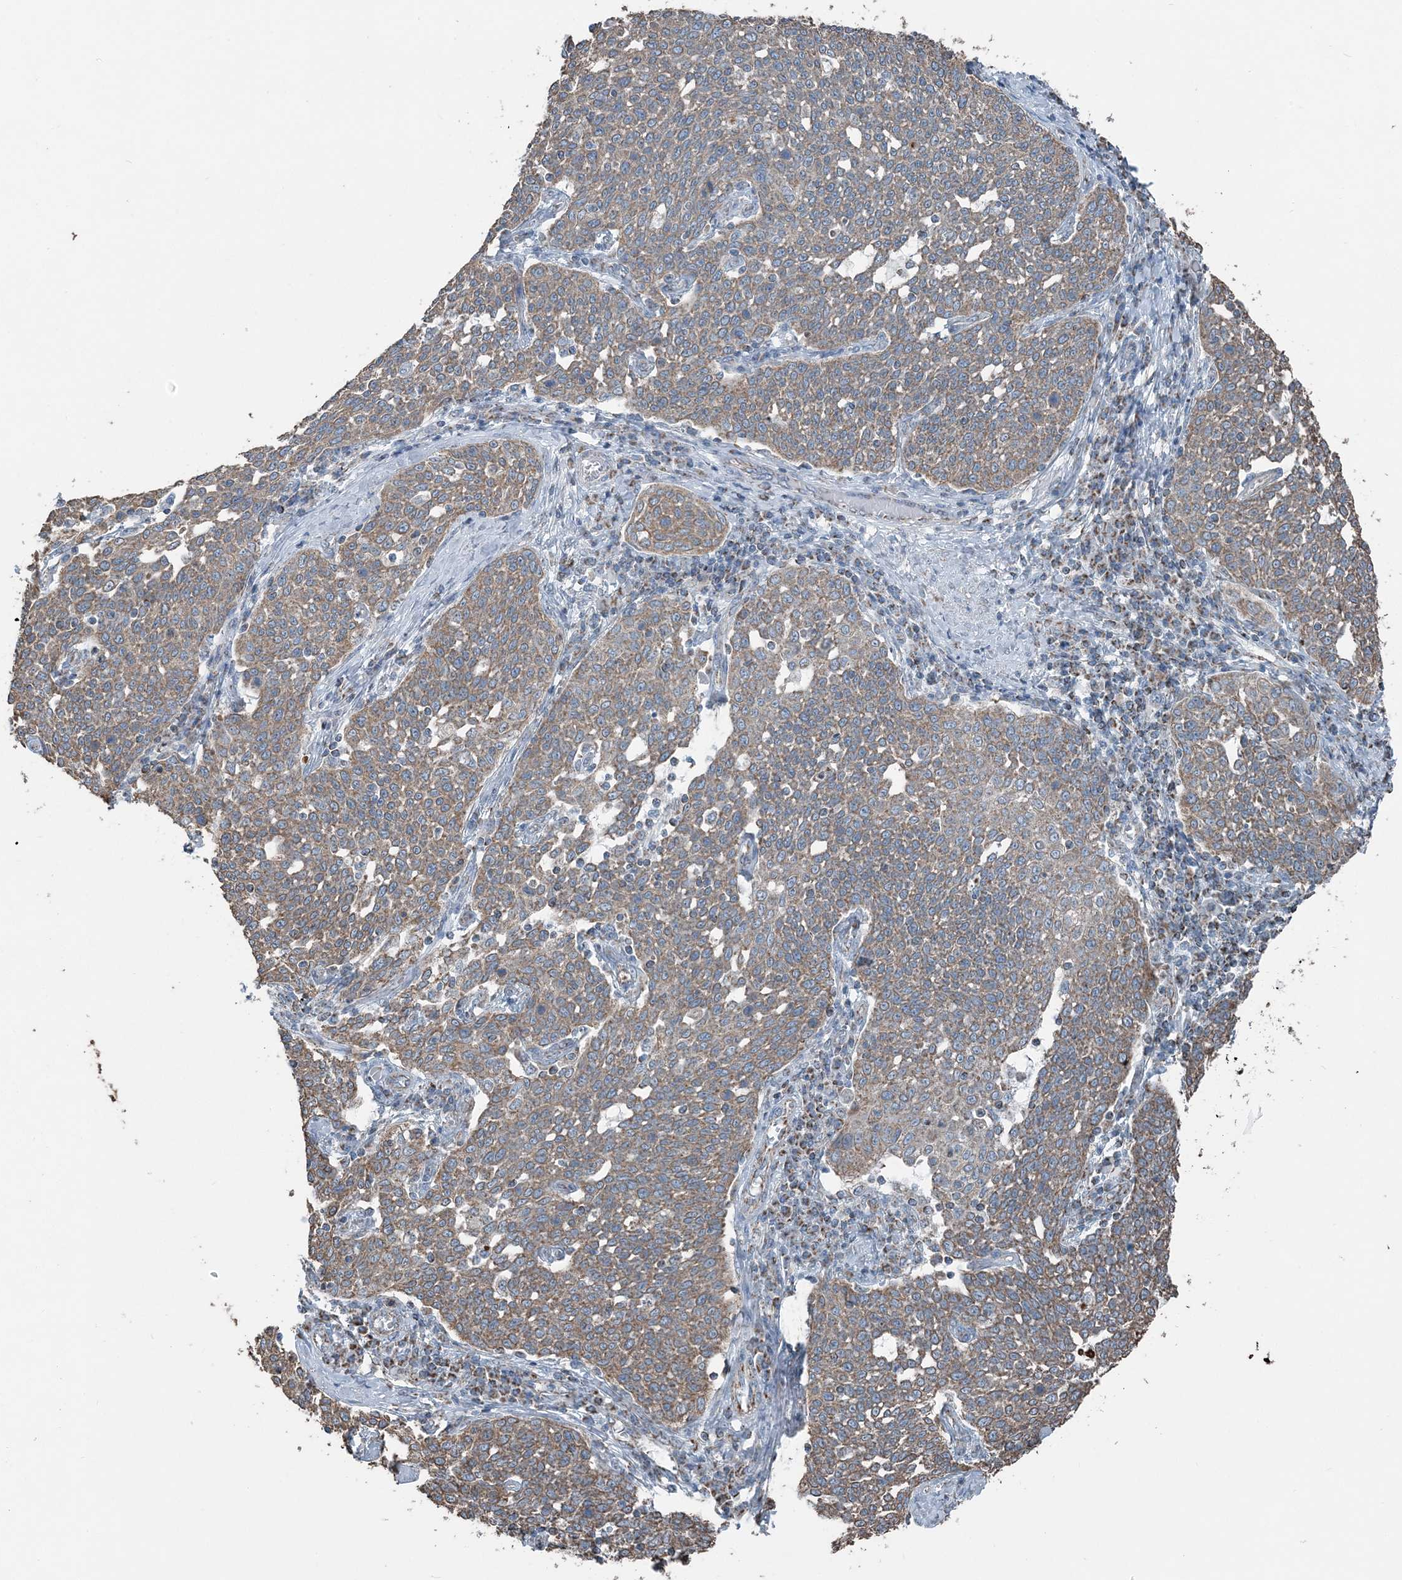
{"staining": {"intensity": "moderate", "quantity": ">75%", "location": "cytoplasmic/membranous"}, "tissue": "cervical cancer", "cell_type": "Tumor cells", "image_type": "cancer", "snomed": [{"axis": "morphology", "description": "Squamous cell carcinoma, NOS"}, {"axis": "topography", "description": "Cervix"}], "caption": "The photomicrograph exhibits a brown stain indicating the presence of a protein in the cytoplasmic/membranous of tumor cells in cervical cancer (squamous cell carcinoma). (DAB IHC with brightfield microscopy, high magnification).", "gene": "SUCLG1", "patient": {"sex": "female", "age": 34}}